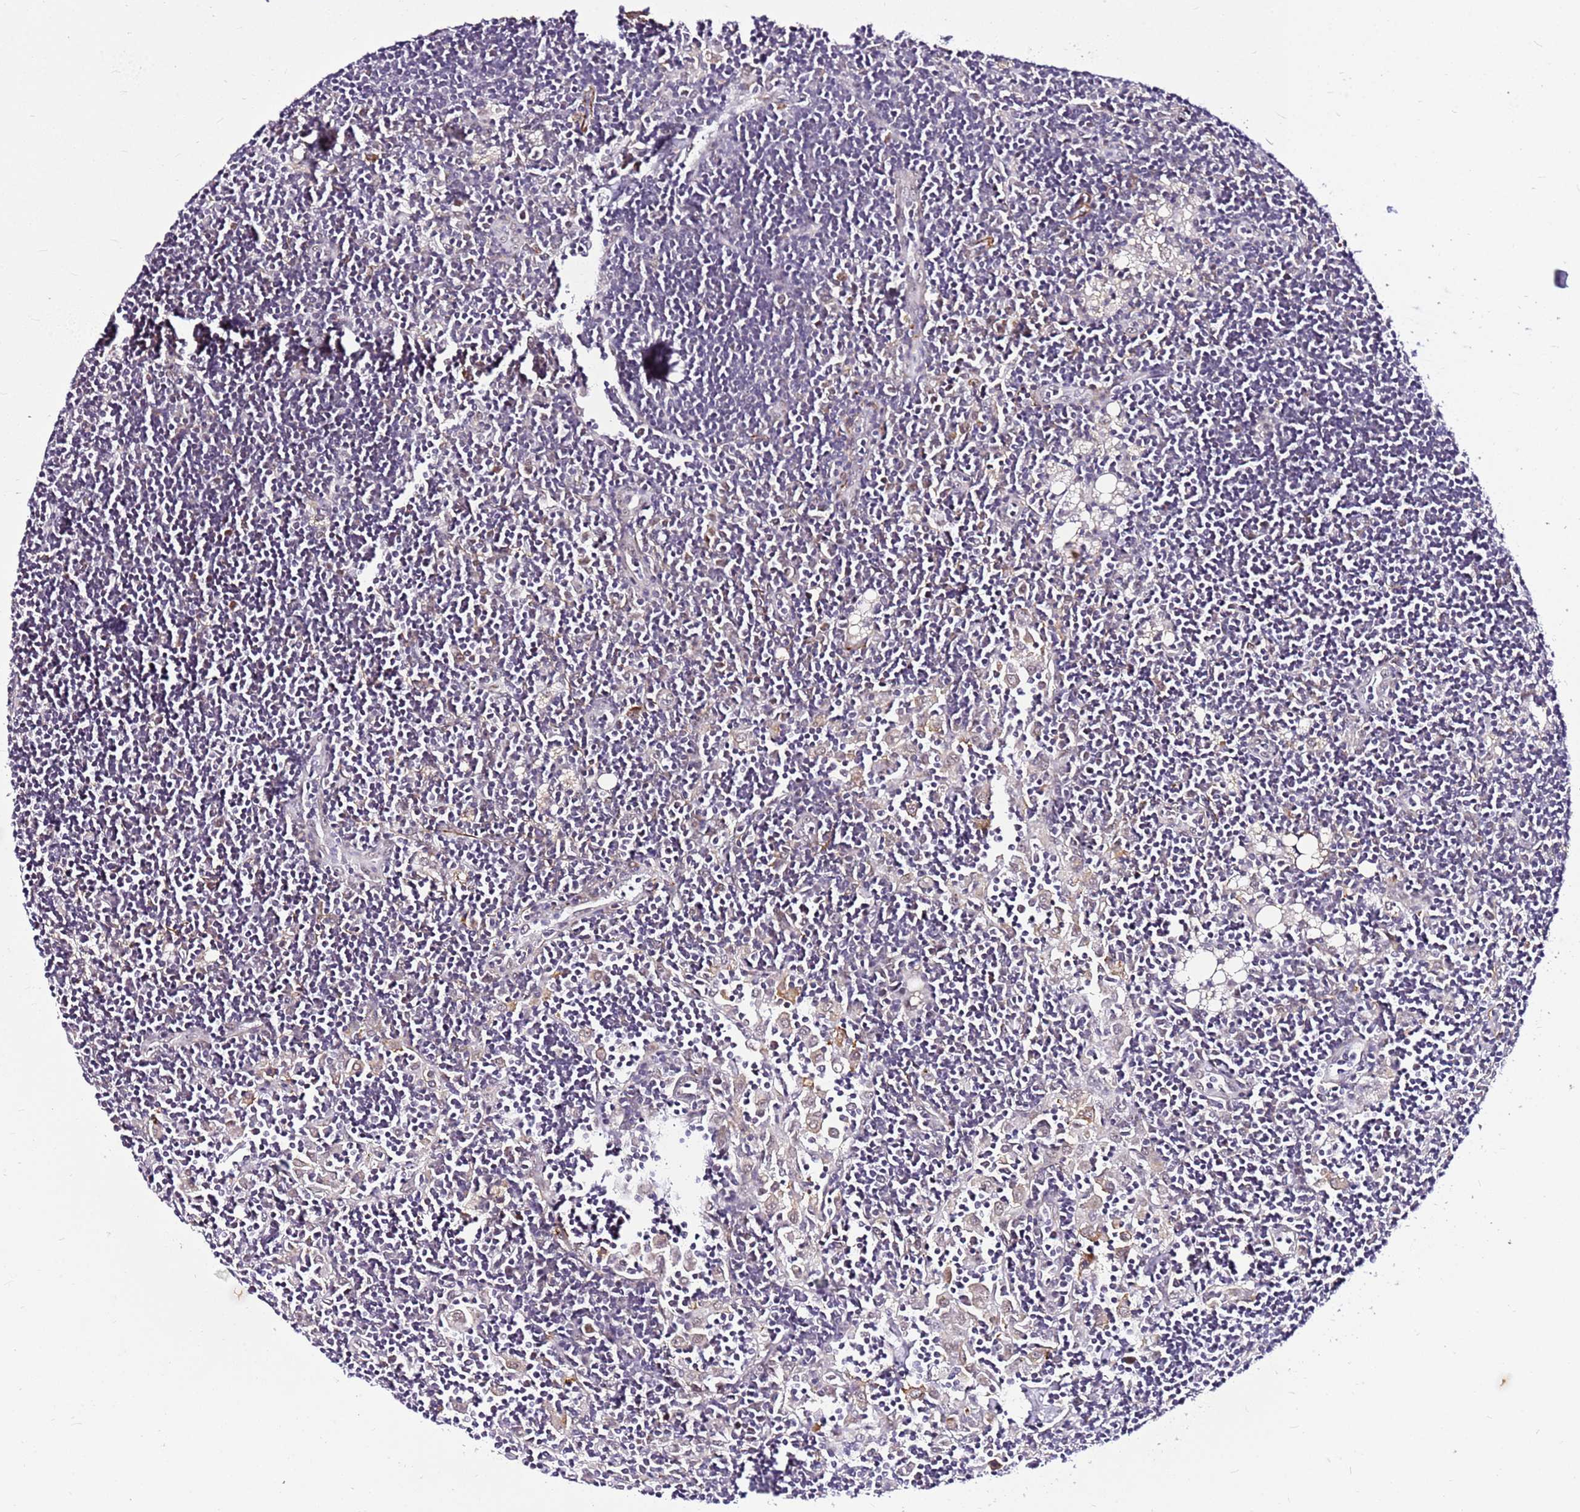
{"staining": {"intensity": "negative", "quantity": "none", "location": "none"}, "tissue": "lymph node", "cell_type": "Germinal center cells", "image_type": "normal", "snomed": [{"axis": "morphology", "description": "Normal tissue, NOS"}, {"axis": "topography", "description": "Lymph node"}], "caption": "Immunohistochemistry micrograph of benign lymph node stained for a protein (brown), which demonstrates no staining in germinal center cells. (DAB (3,3'-diaminobenzidine) immunohistochemistry with hematoxylin counter stain).", "gene": "SMIM4", "patient": {"sex": "male", "age": 24}}